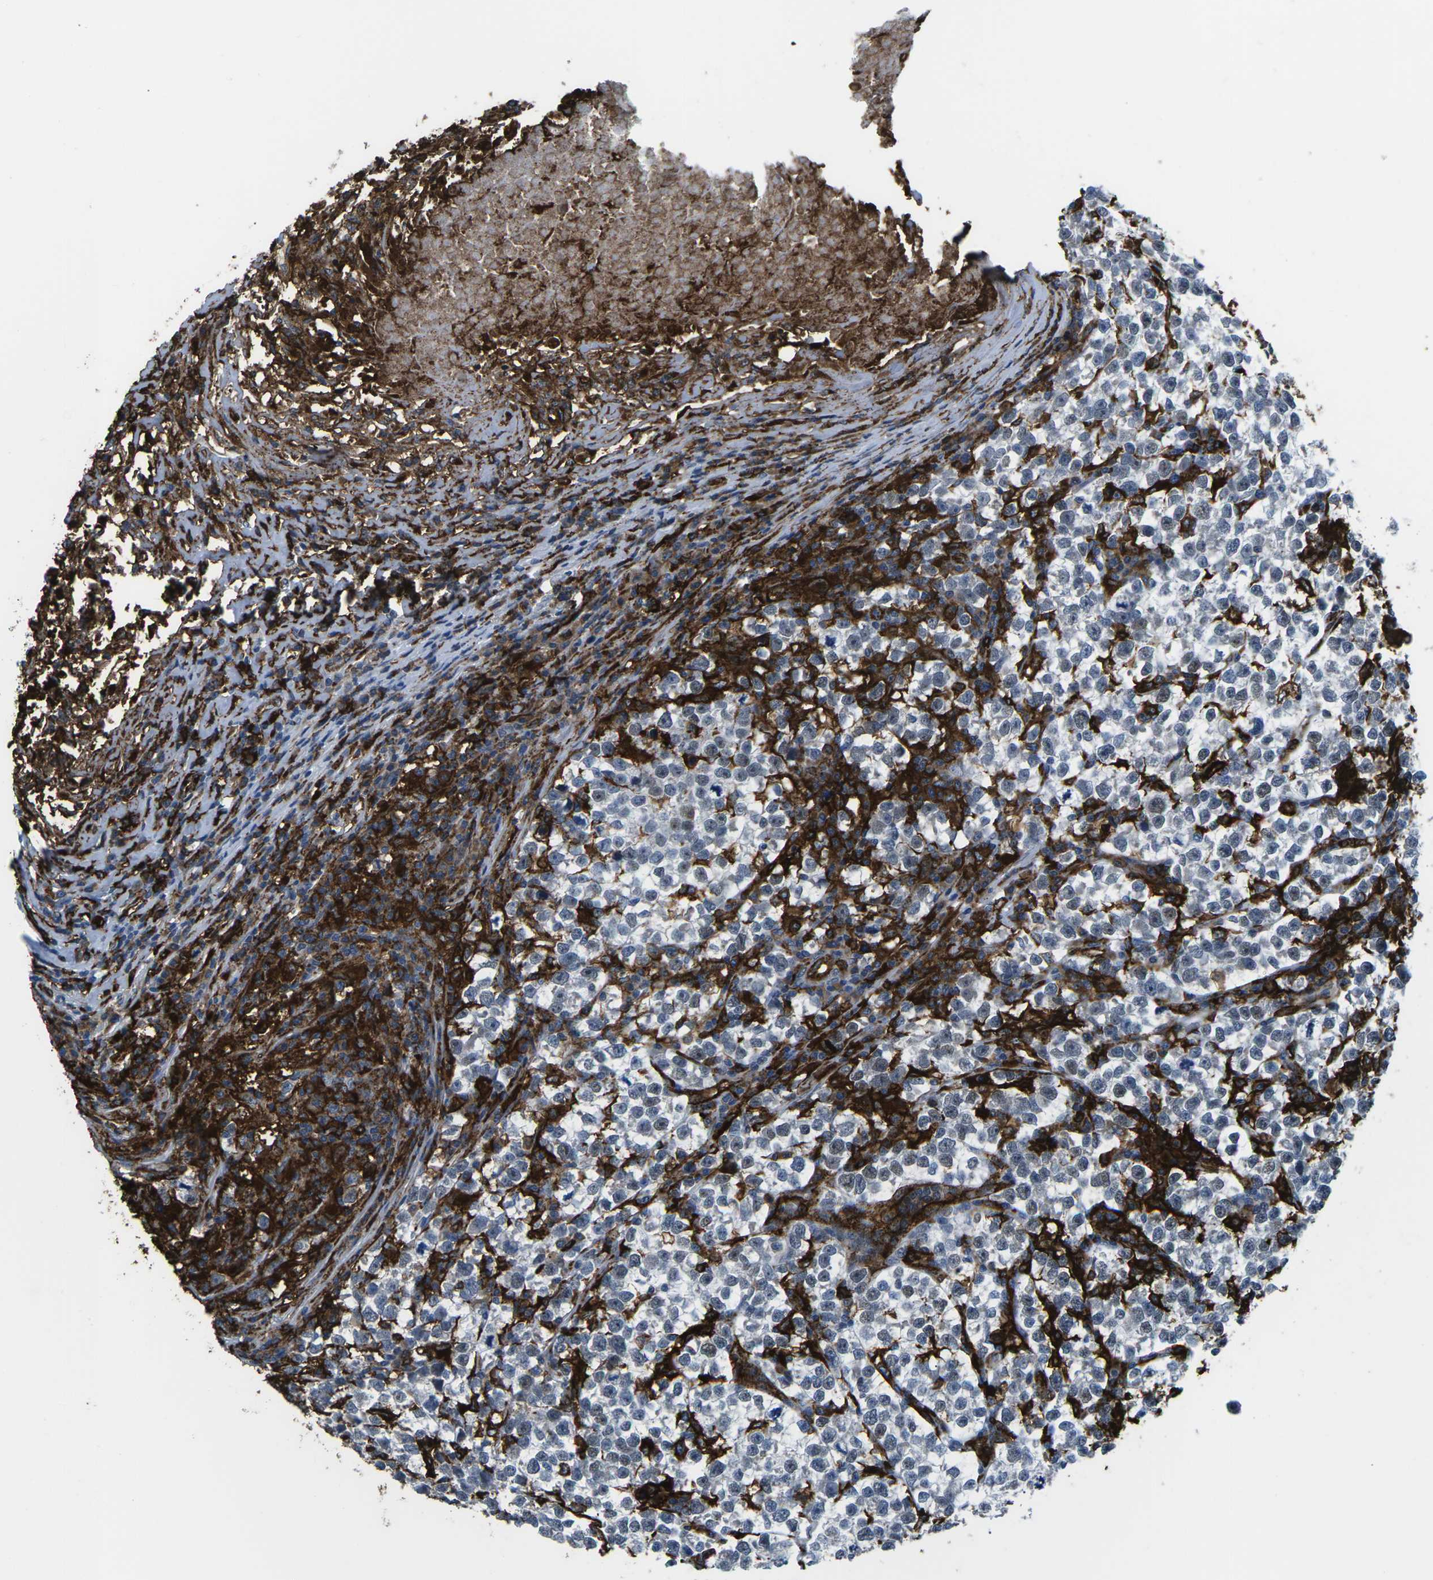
{"staining": {"intensity": "negative", "quantity": "none", "location": "none"}, "tissue": "testis cancer", "cell_type": "Tumor cells", "image_type": "cancer", "snomed": [{"axis": "morphology", "description": "Normal tissue, NOS"}, {"axis": "morphology", "description": "Seminoma, NOS"}, {"axis": "topography", "description": "Testis"}], "caption": "Immunohistochemistry (IHC) histopathology image of testis seminoma stained for a protein (brown), which displays no positivity in tumor cells.", "gene": "PTPN1", "patient": {"sex": "male", "age": 43}}